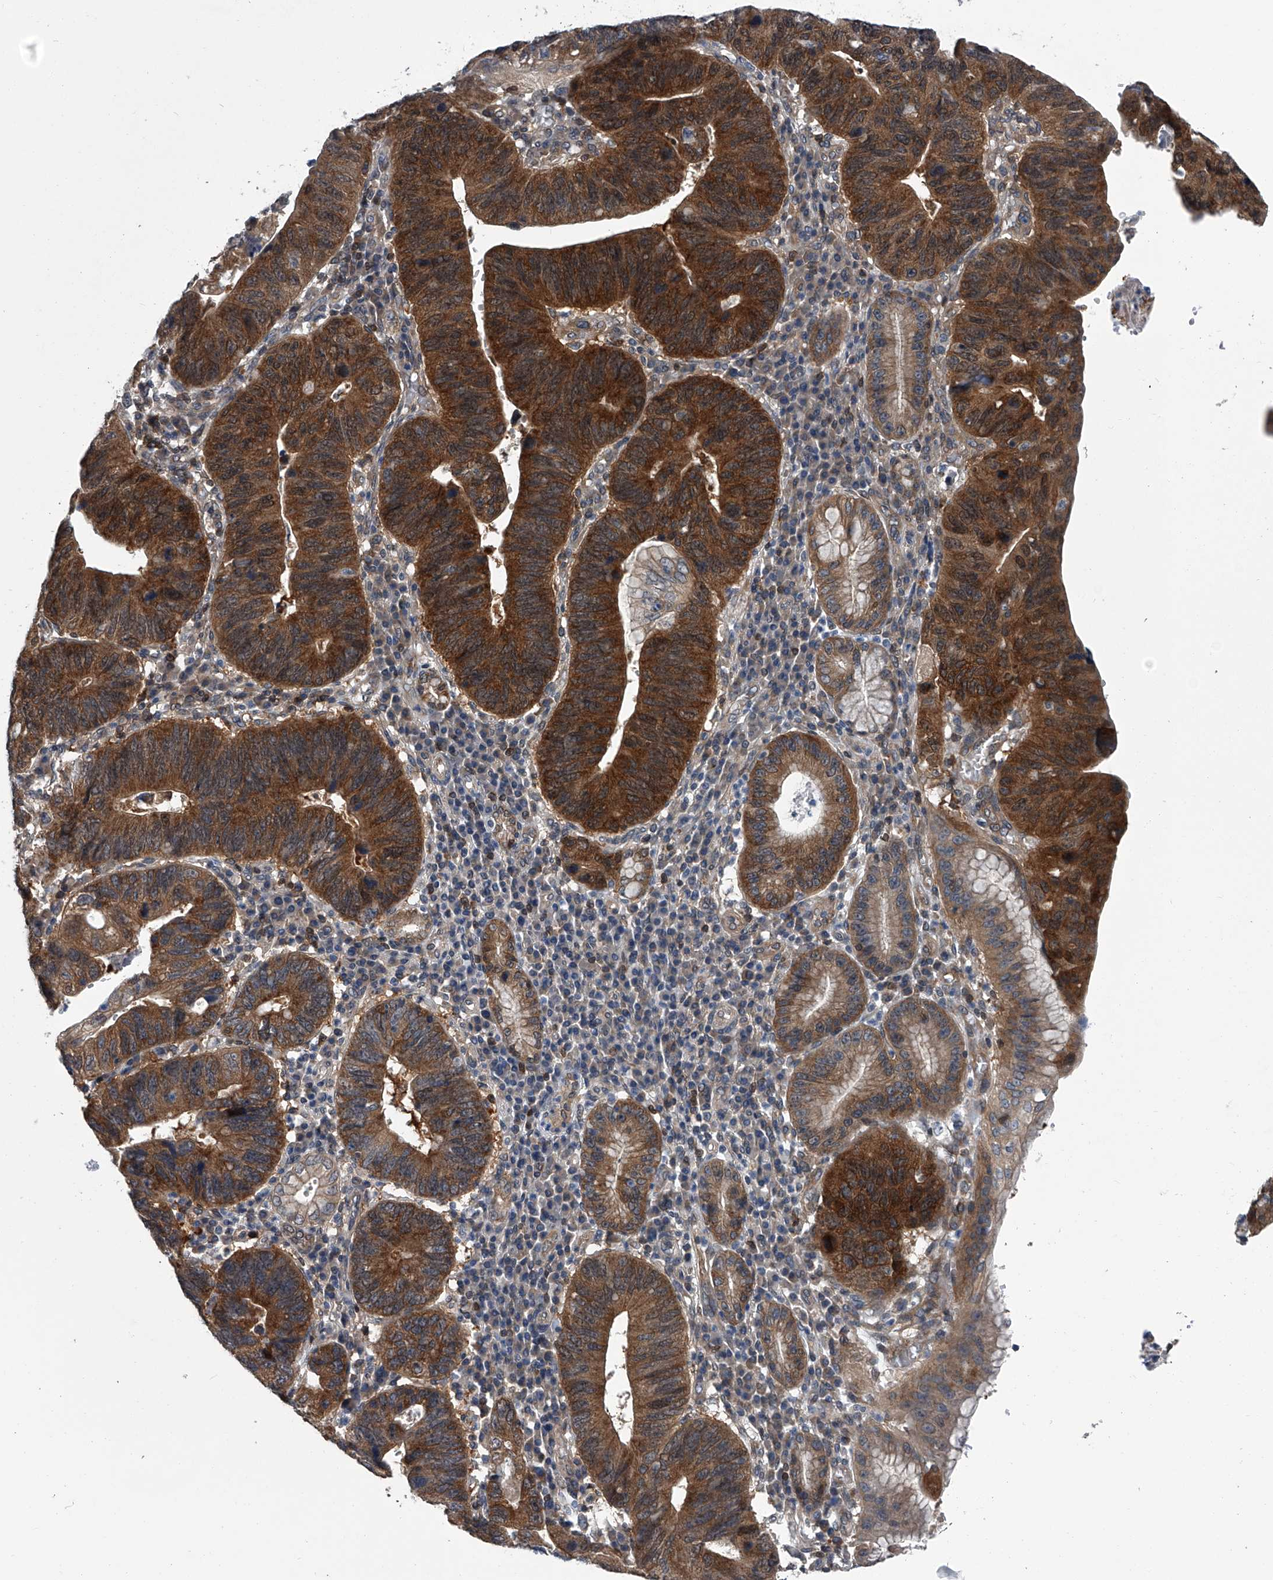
{"staining": {"intensity": "strong", "quantity": ">75%", "location": "cytoplasmic/membranous"}, "tissue": "stomach cancer", "cell_type": "Tumor cells", "image_type": "cancer", "snomed": [{"axis": "morphology", "description": "Adenocarcinoma, NOS"}, {"axis": "topography", "description": "Stomach"}], "caption": "A brown stain highlights strong cytoplasmic/membranous positivity of a protein in adenocarcinoma (stomach) tumor cells.", "gene": "PPP2R5D", "patient": {"sex": "male", "age": 59}}